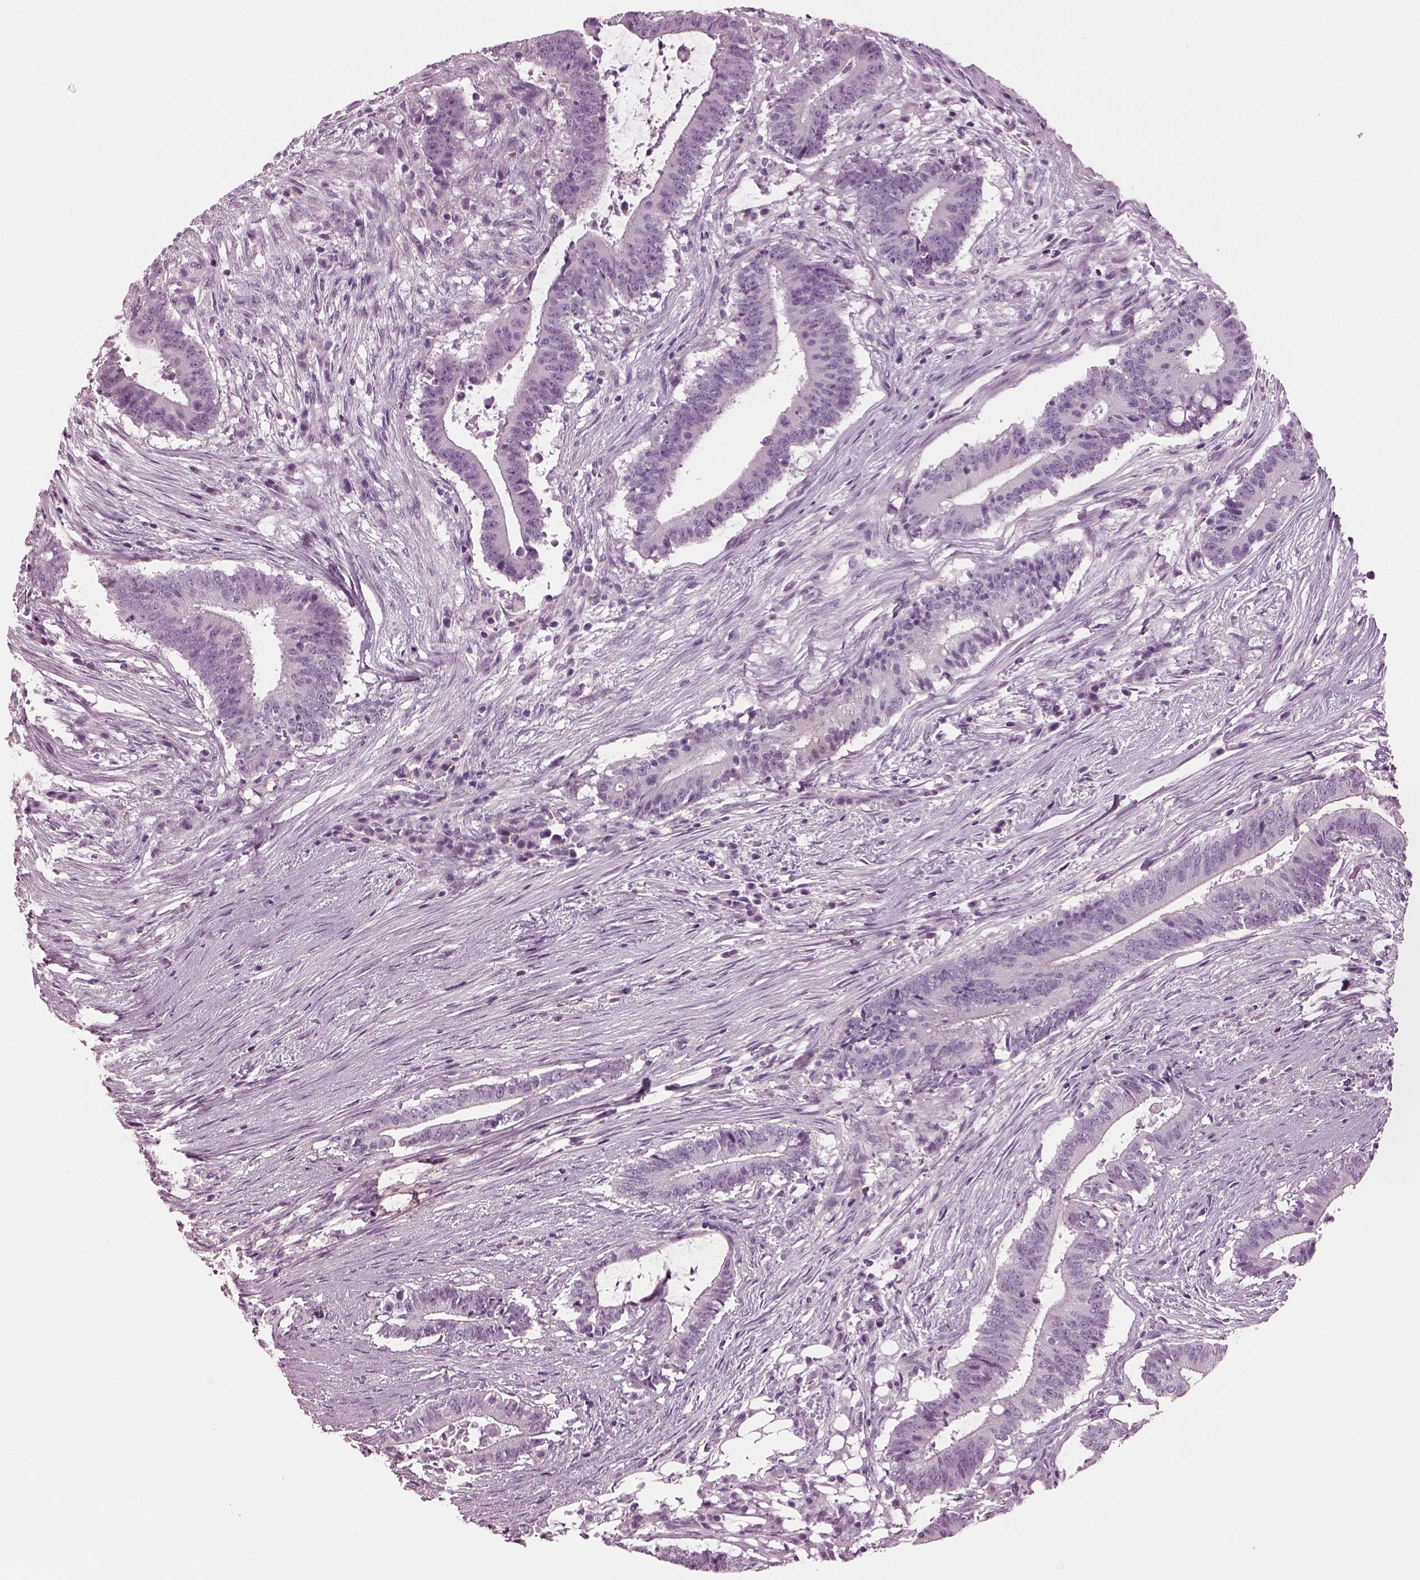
{"staining": {"intensity": "negative", "quantity": "none", "location": "none"}, "tissue": "colorectal cancer", "cell_type": "Tumor cells", "image_type": "cancer", "snomed": [{"axis": "morphology", "description": "Adenocarcinoma, NOS"}, {"axis": "topography", "description": "Colon"}], "caption": "Immunohistochemical staining of colorectal adenocarcinoma reveals no significant positivity in tumor cells.", "gene": "PDC", "patient": {"sex": "female", "age": 43}}